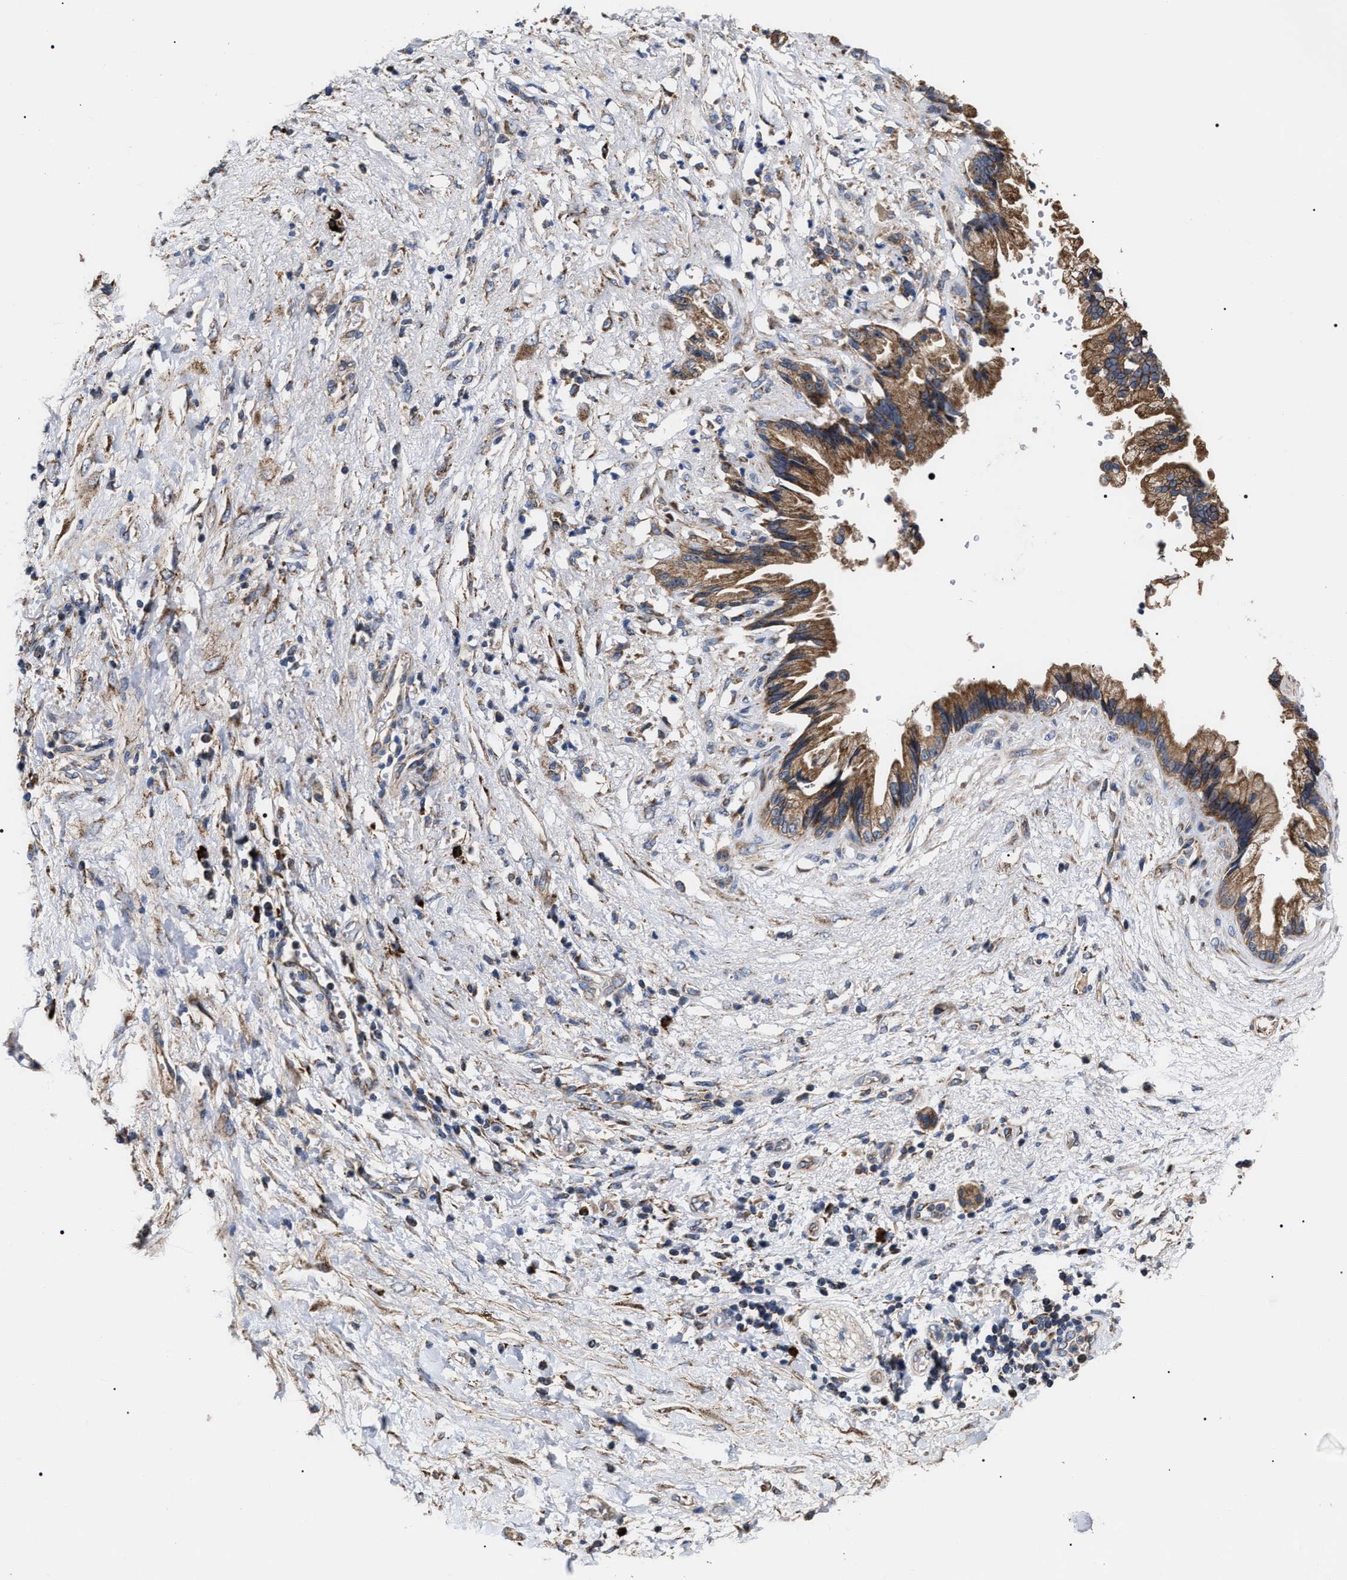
{"staining": {"intensity": "moderate", "quantity": ">75%", "location": "cytoplasmic/membranous"}, "tissue": "pancreatic cancer", "cell_type": "Tumor cells", "image_type": "cancer", "snomed": [{"axis": "morphology", "description": "Normal tissue, NOS"}, {"axis": "morphology", "description": "Adenocarcinoma, NOS"}, {"axis": "topography", "description": "Pancreas"}, {"axis": "topography", "description": "Duodenum"}], "caption": "Human pancreatic adenocarcinoma stained for a protein (brown) shows moderate cytoplasmic/membranous positive positivity in approximately >75% of tumor cells.", "gene": "MACC1", "patient": {"sex": "female", "age": 60}}